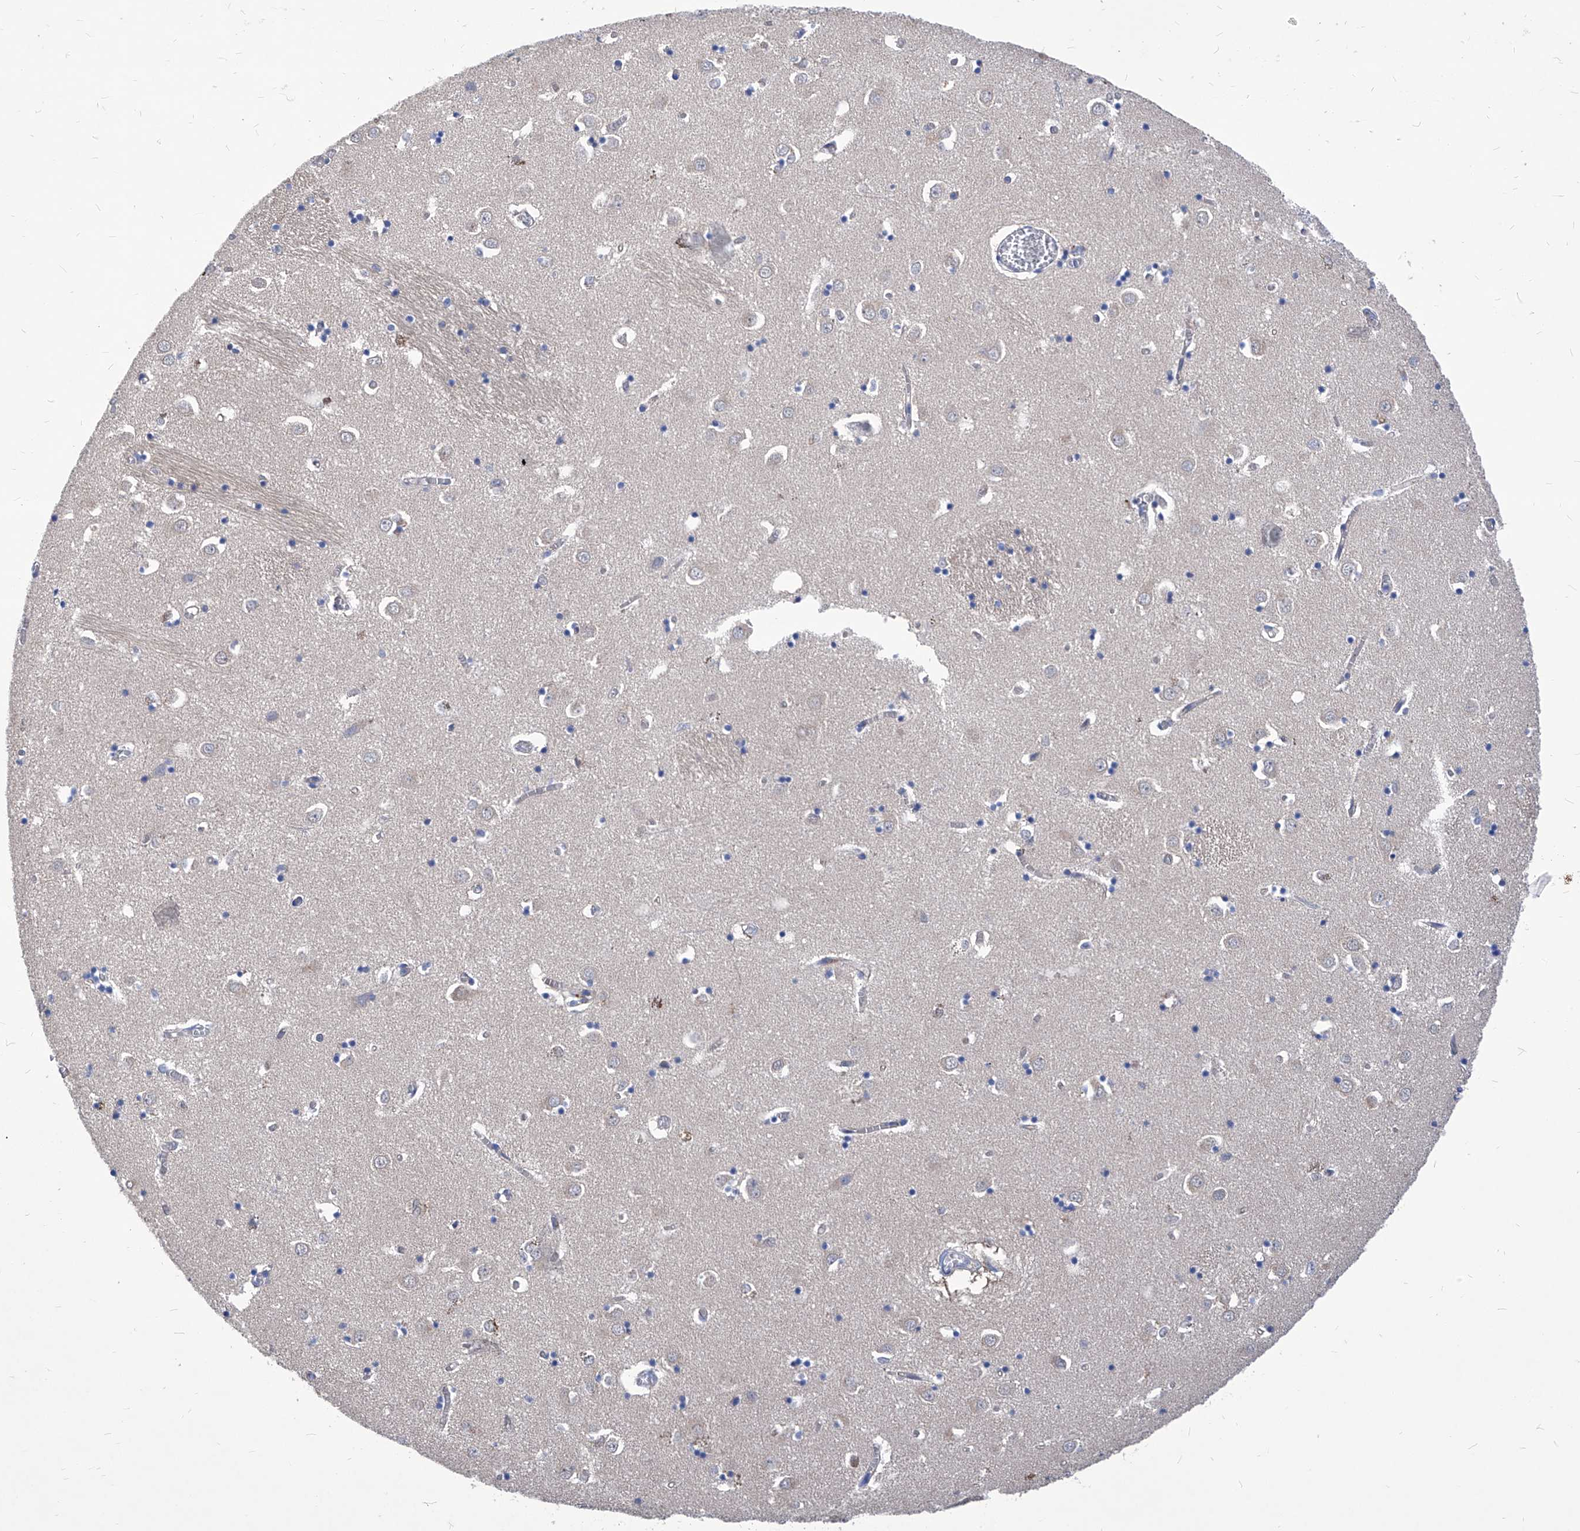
{"staining": {"intensity": "negative", "quantity": "none", "location": "none"}, "tissue": "caudate", "cell_type": "Glial cells", "image_type": "normal", "snomed": [{"axis": "morphology", "description": "Normal tissue, NOS"}, {"axis": "topography", "description": "Lateral ventricle wall"}], "caption": "High magnification brightfield microscopy of unremarkable caudate stained with DAB (brown) and counterstained with hematoxylin (blue): glial cells show no significant staining. (DAB (3,3'-diaminobenzidine) immunohistochemistry visualized using brightfield microscopy, high magnification).", "gene": "XPNPEP1", "patient": {"sex": "male", "age": 70}}